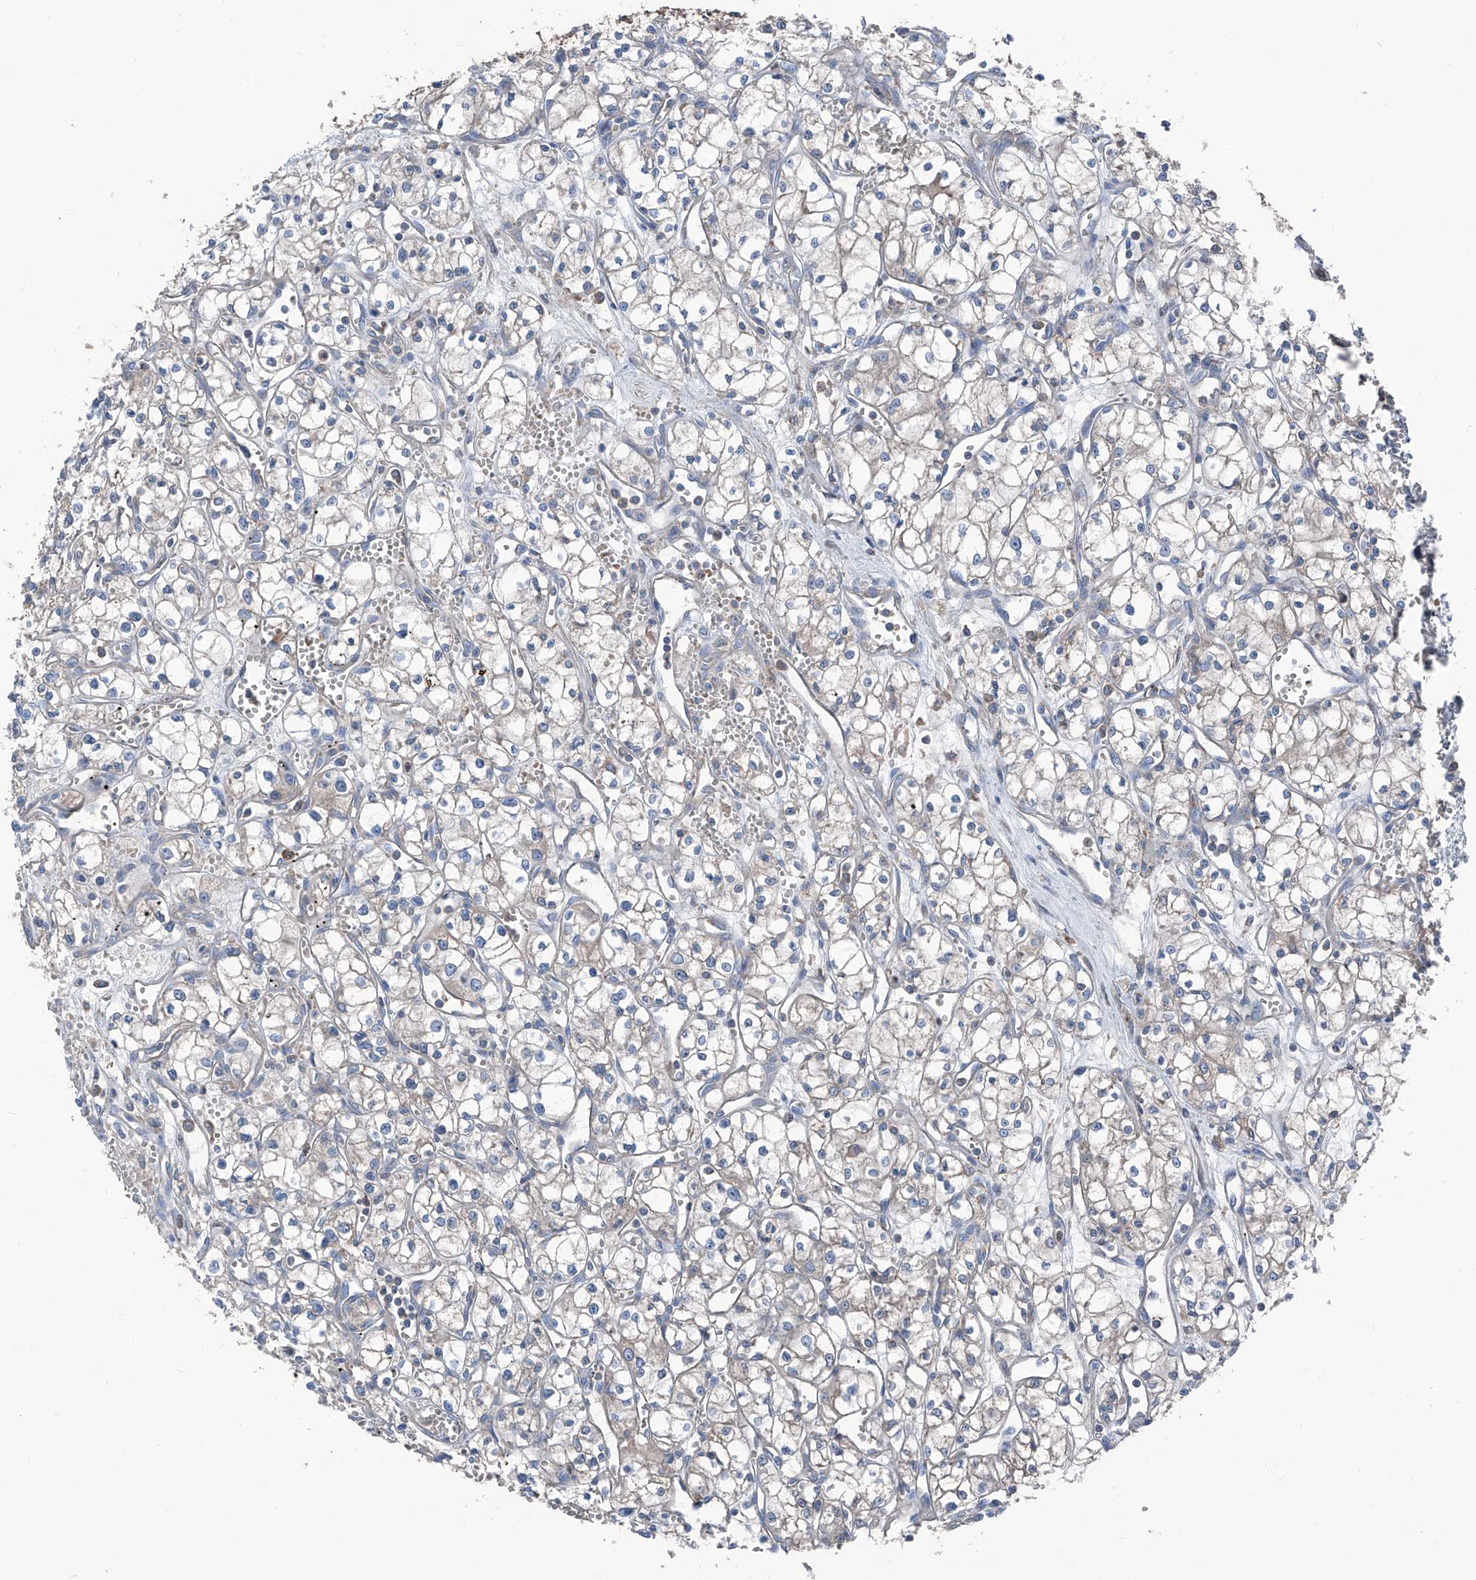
{"staining": {"intensity": "negative", "quantity": "none", "location": "none"}, "tissue": "renal cancer", "cell_type": "Tumor cells", "image_type": "cancer", "snomed": [{"axis": "morphology", "description": "Adenocarcinoma, NOS"}, {"axis": "topography", "description": "Kidney"}], "caption": "Immunohistochemical staining of human renal adenocarcinoma exhibits no significant expression in tumor cells.", "gene": "GPAT3", "patient": {"sex": "male", "age": 59}}